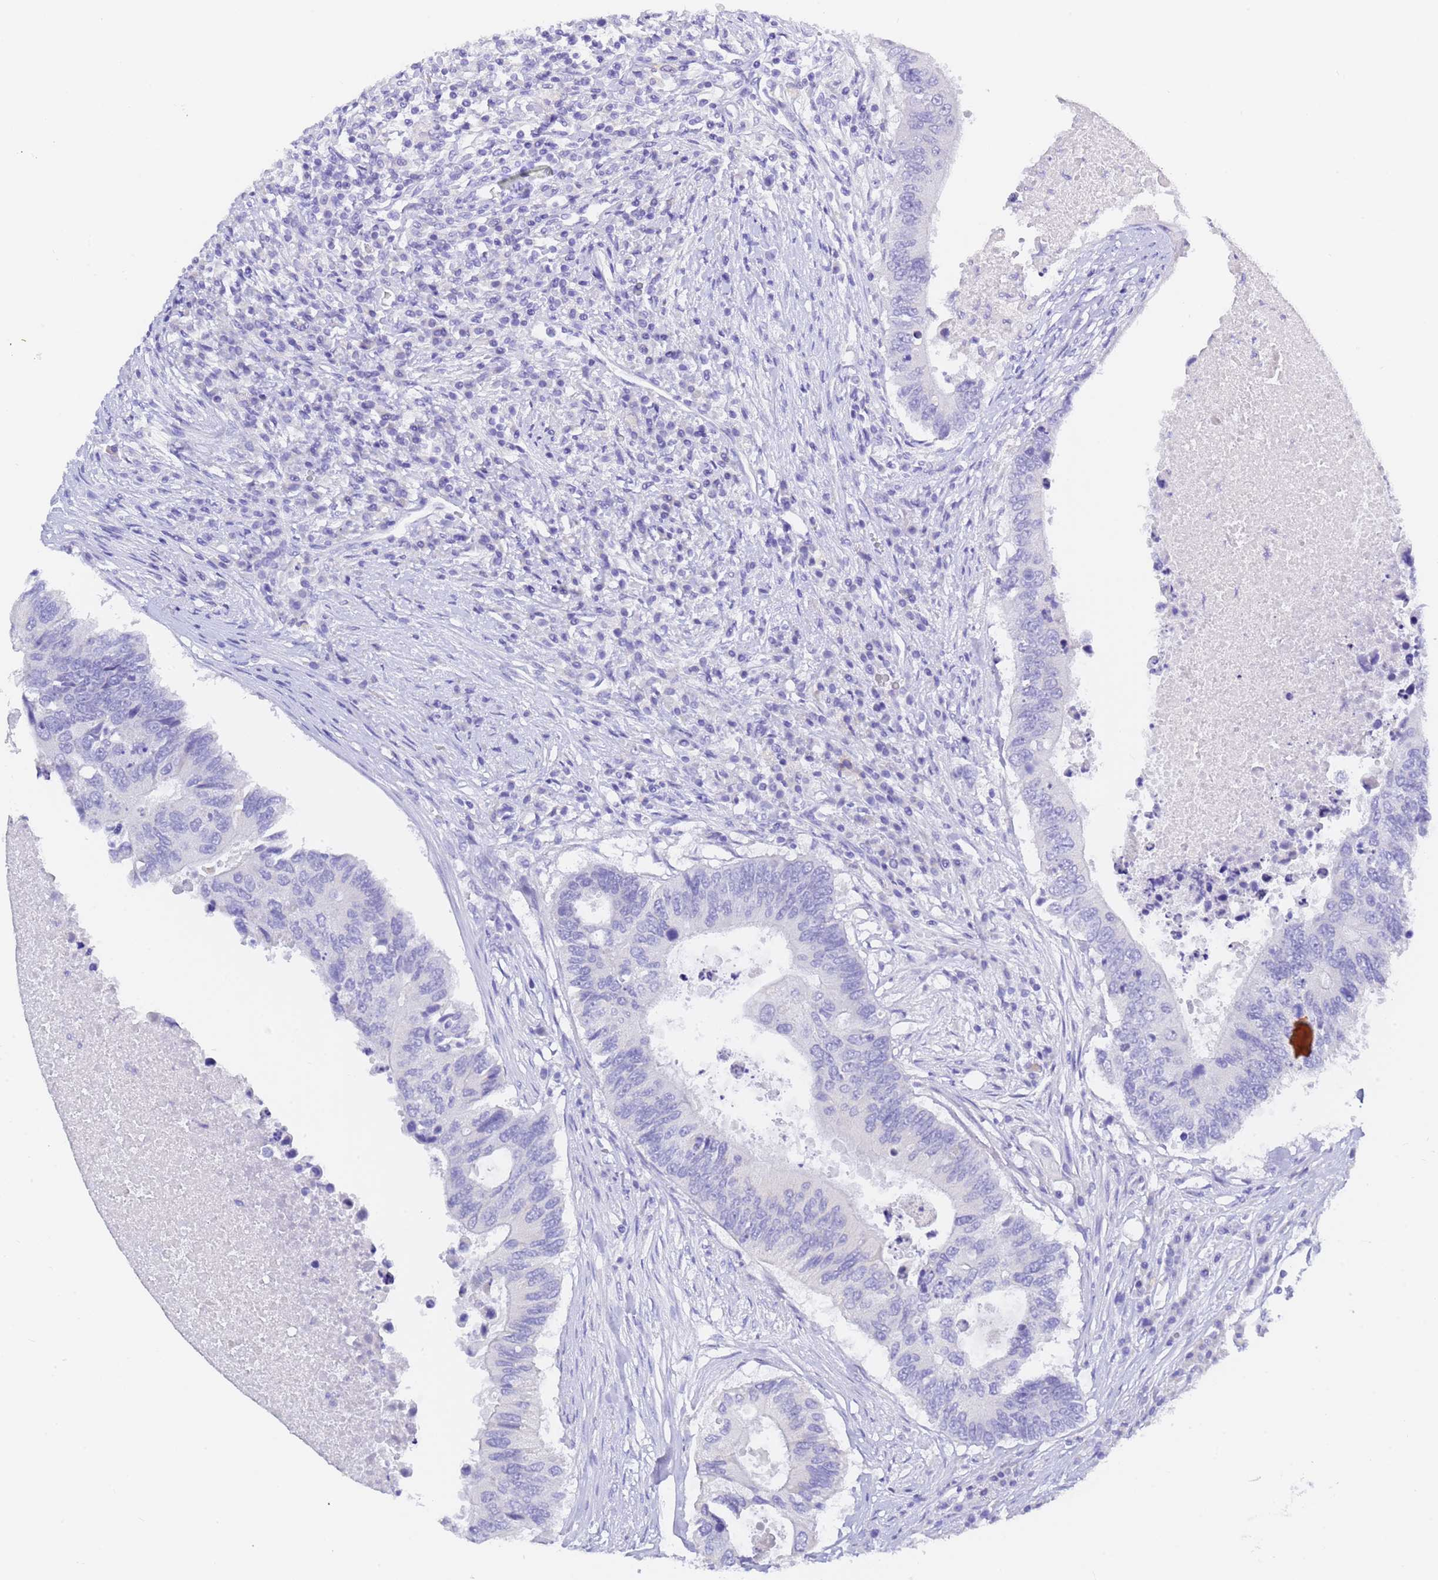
{"staining": {"intensity": "negative", "quantity": "none", "location": "none"}, "tissue": "colorectal cancer", "cell_type": "Tumor cells", "image_type": "cancer", "snomed": [{"axis": "morphology", "description": "Adenocarcinoma, NOS"}, {"axis": "topography", "description": "Colon"}], "caption": "Histopathology image shows no protein positivity in tumor cells of adenocarcinoma (colorectal) tissue. (Immunohistochemistry, brightfield microscopy, high magnification).", "gene": "GABRA1", "patient": {"sex": "male", "age": 71}}